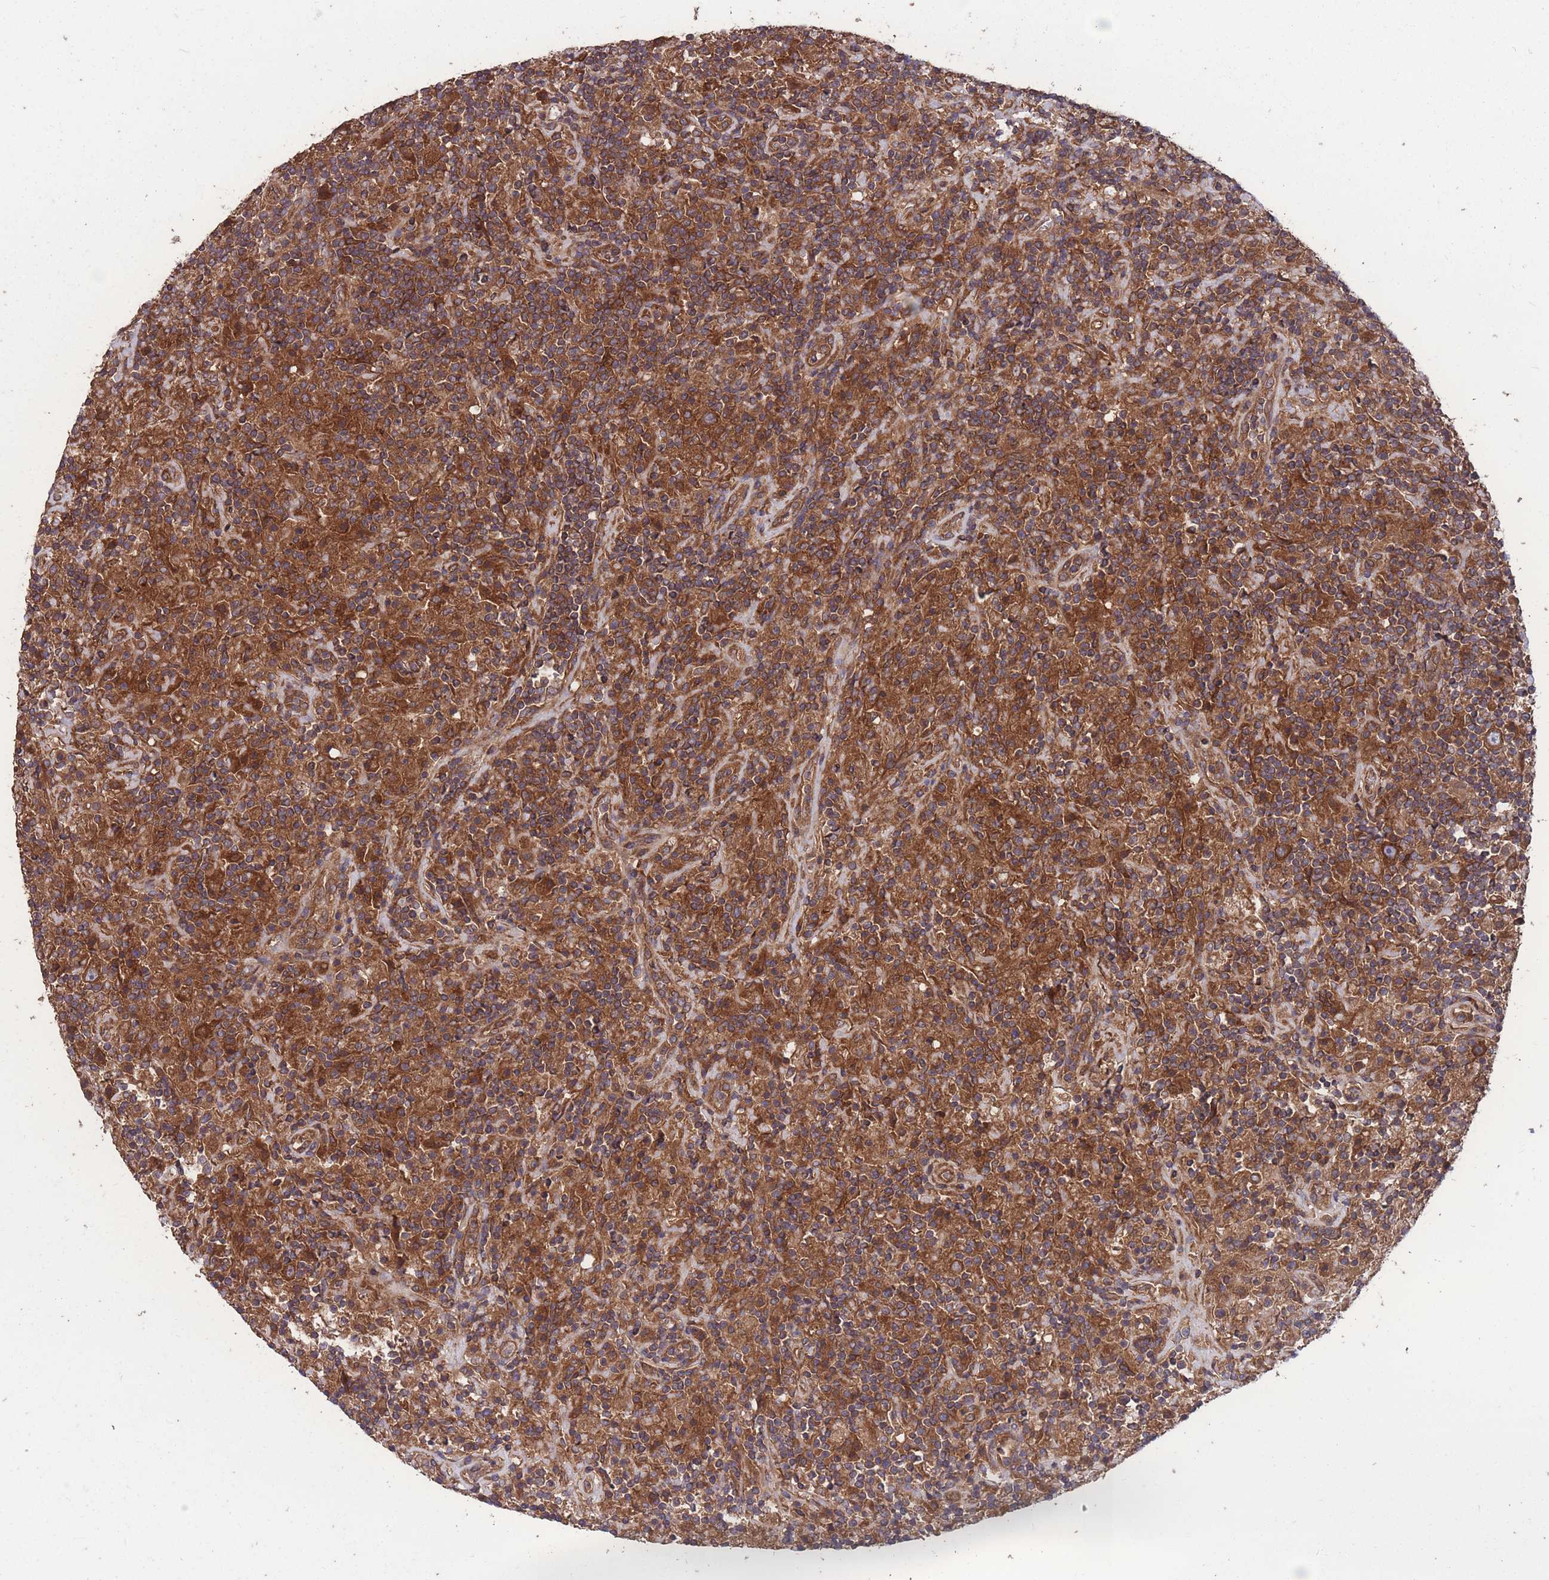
{"staining": {"intensity": "strong", "quantity": ">75%", "location": "cytoplasmic/membranous"}, "tissue": "lymphoma", "cell_type": "Tumor cells", "image_type": "cancer", "snomed": [{"axis": "morphology", "description": "Hodgkin's disease, NOS"}, {"axis": "topography", "description": "Lymph node"}], "caption": "A brown stain labels strong cytoplasmic/membranous positivity of a protein in human Hodgkin's disease tumor cells.", "gene": "ZPR1", "patient": {"sex": "male", "age": 70}}